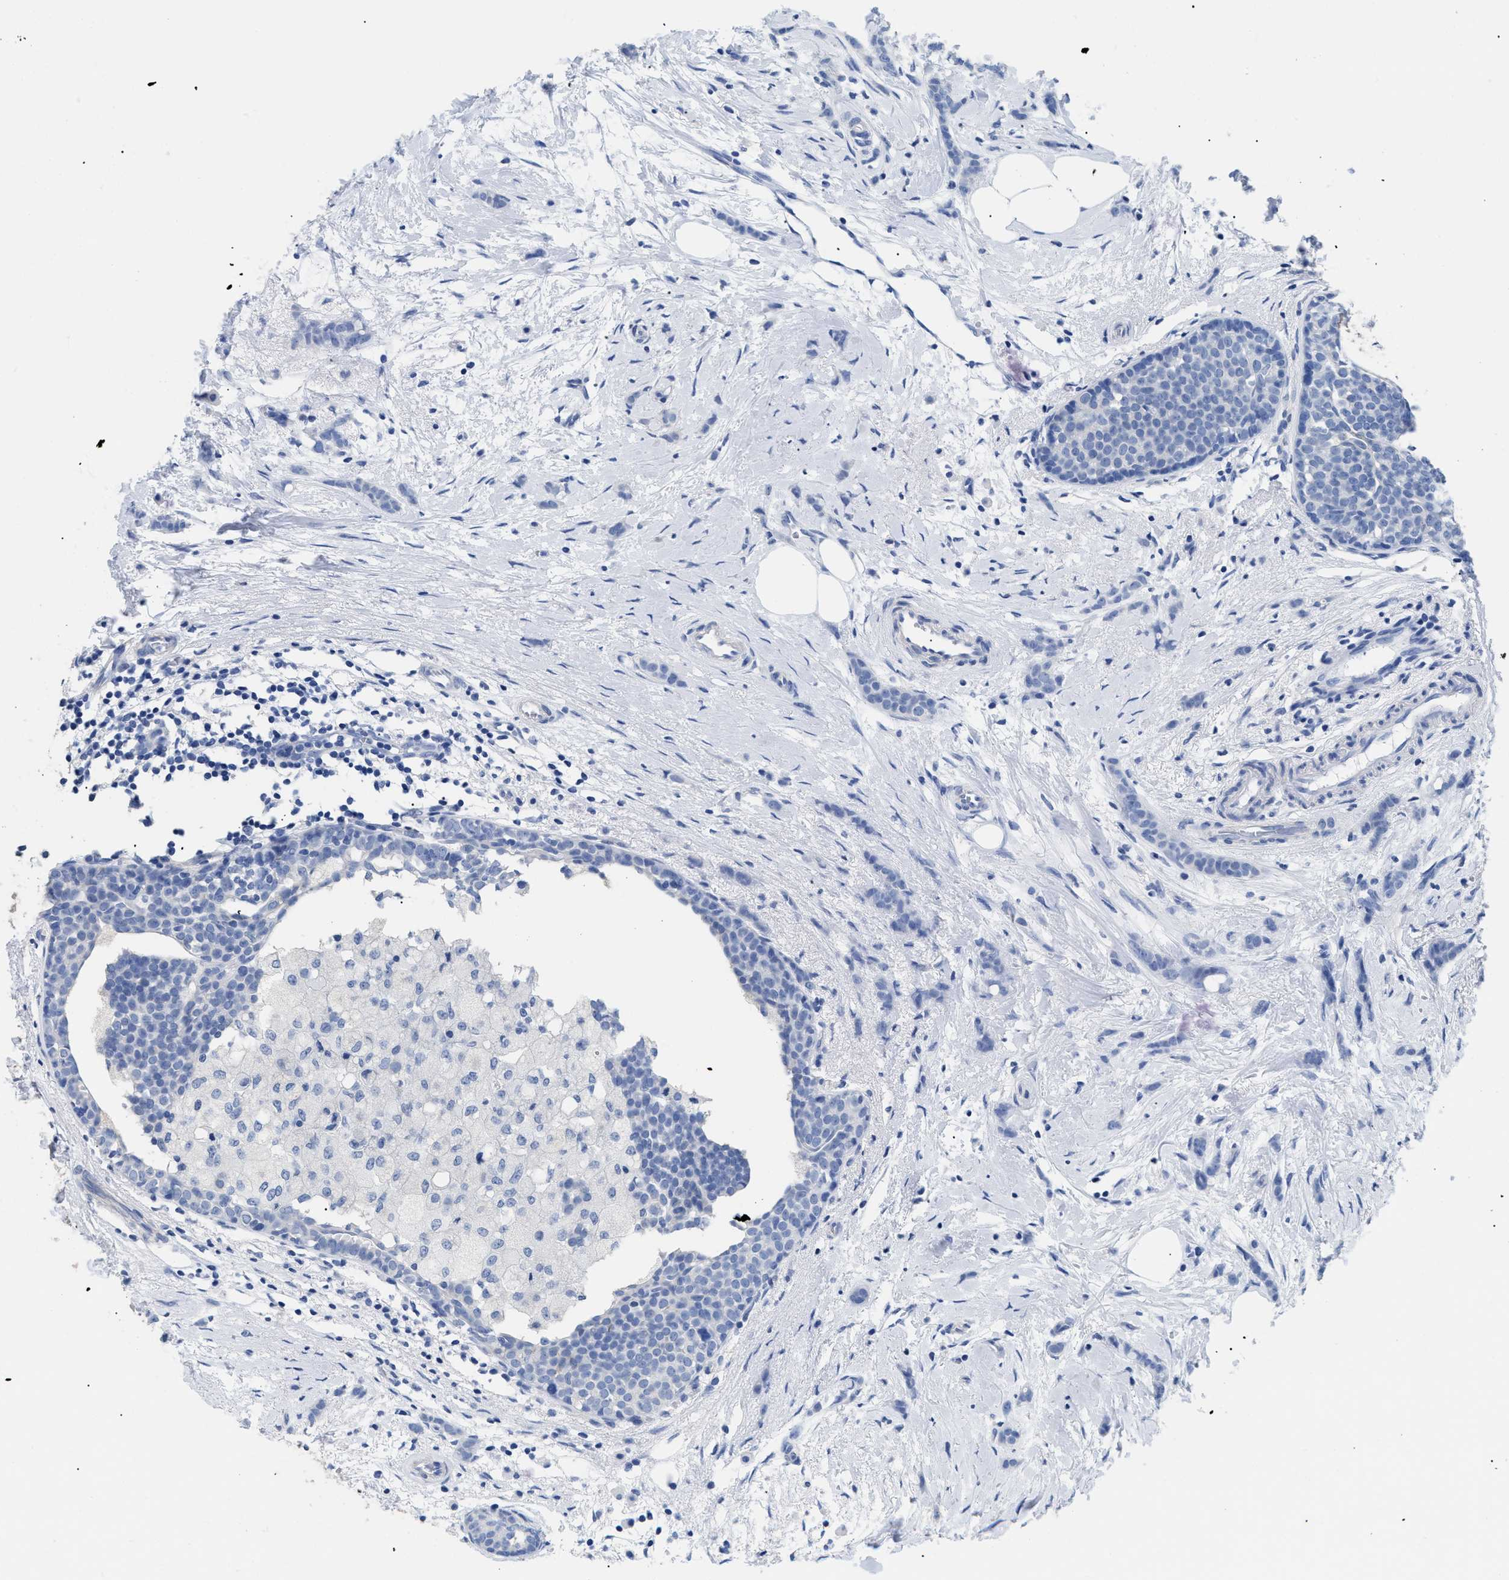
{"staining": {"intensity": "negative", "quantity": "none", "location": "none"}, "tissue": "breast cancer", "cell_type": "Tumor cells", "image_type": "cancer", "snomed": [{"axis": "morphology", "description": "Lobular carcinoma, in situ"}, {"axis": "morphology", "description": "Lobular carcinoma"}, {"axis": "topography", "description": "Breast"}], "caption": "Breast cancer (lobular carcinoma in situ) was stained to show a protein in brown. There is no significant expression in tumor cells. (Brightfield microscopy of DAB (3,3'-diaminobenzidine) IHC at high magnification).", "gene": "DLC1", "patient": {"sex": "female", "age": 41}}